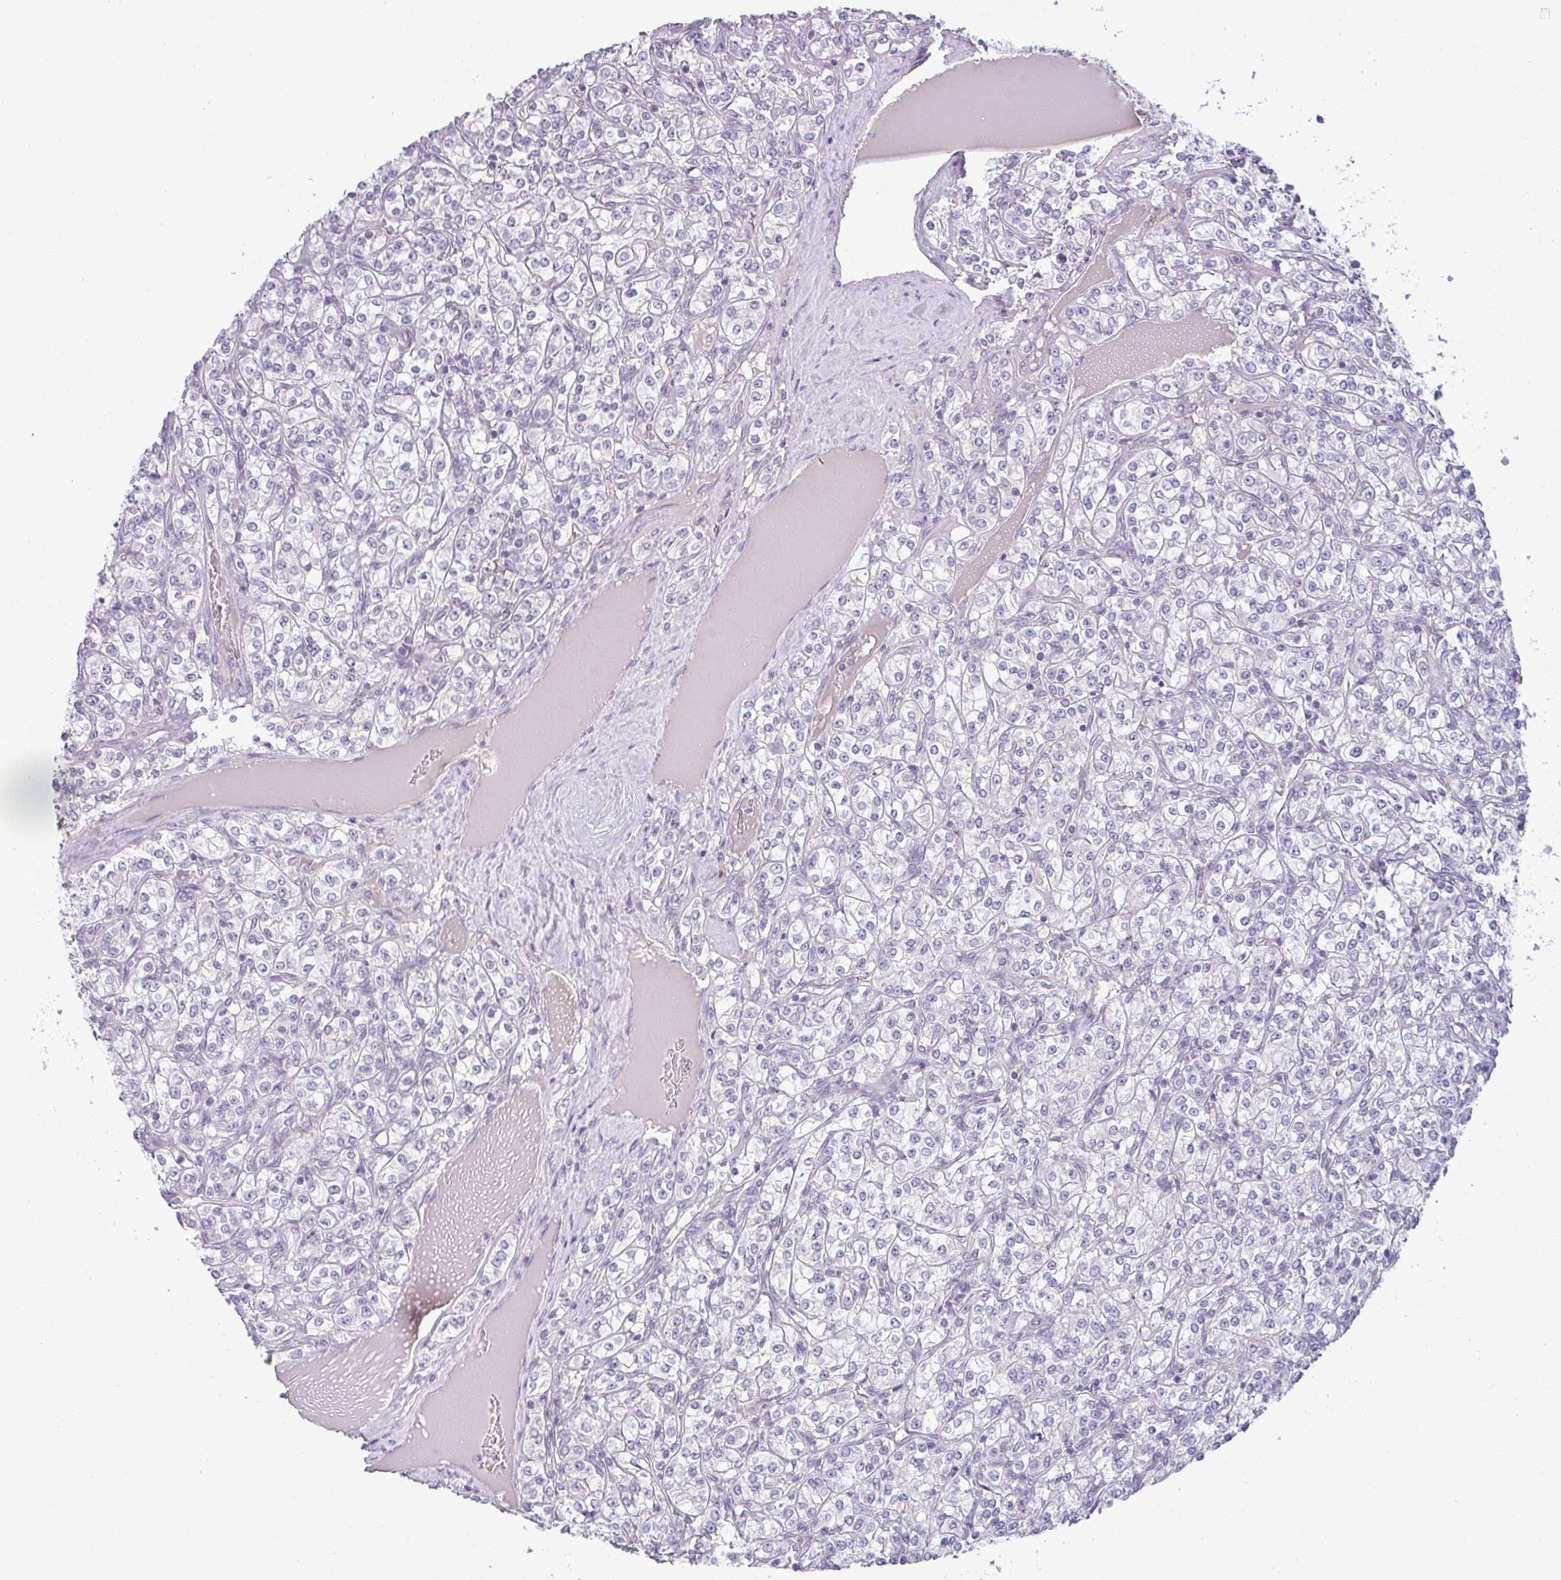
{"staining": {"intensity": "negative", "quantity": "none", "location": "none"}, "tissue": "renal cancer", "cell_type": "Tumor cells", "image_type": "cancer", "snomed": [{"axis": "morphology", "description": "Adenocarcinoma, NOS"}, {"axis": "topography", "description": "Kidney"}], "caption": "A photomicrograph of renal cancer stained for a protein exhibits no brown staining in tumor cells.", "gene": "CSE1L", "patient": {"sex": "male", "age": 77}}